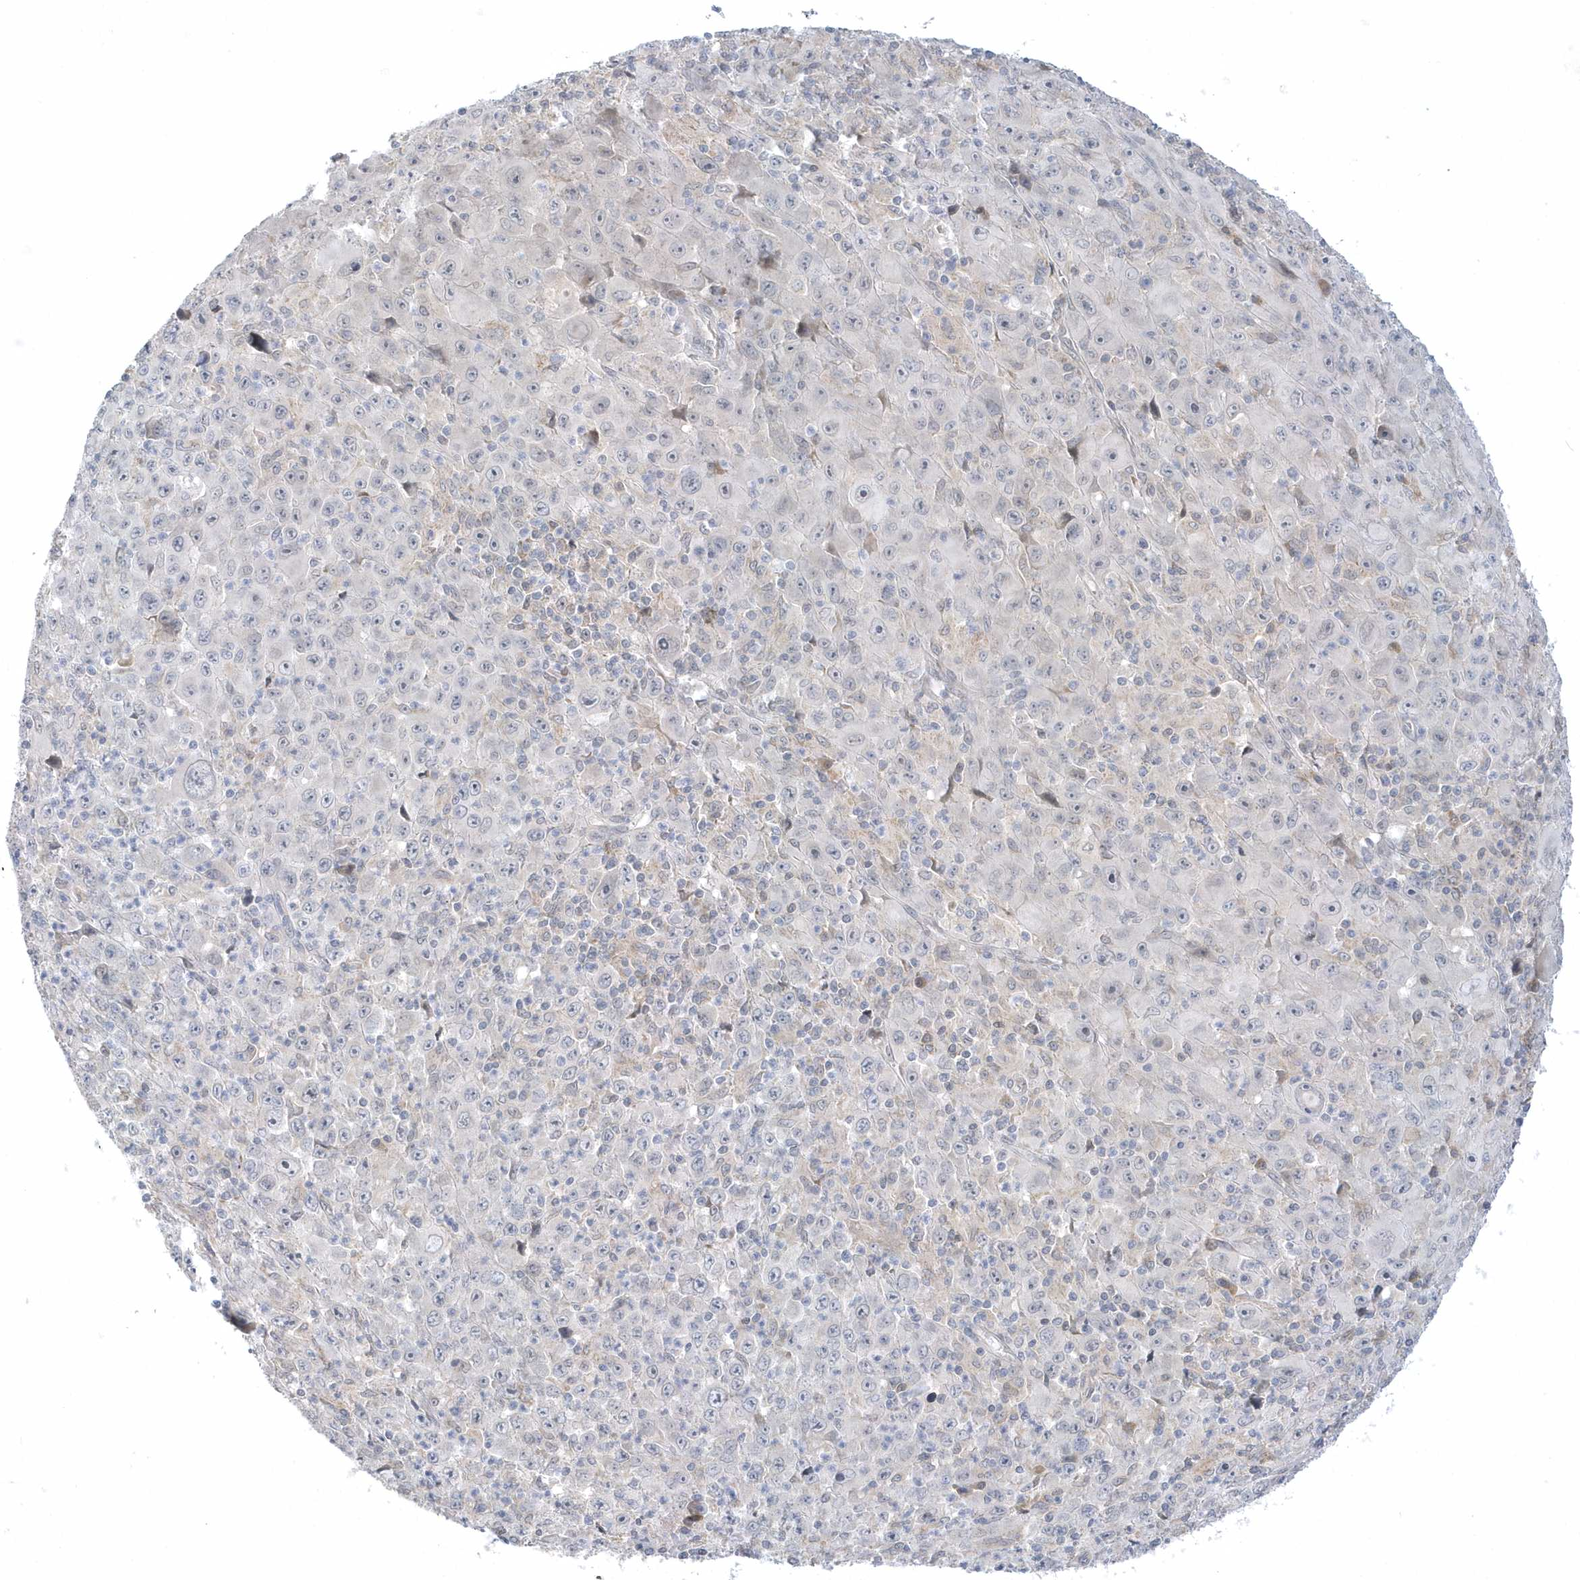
{"staining": {"intensity": "negative", "quantity": "none", "location": "none"}, "tissue": "melanoma", "cell_type": "Tumor cells", "image_type": "cancer", "snomed": [{"axis": "morphology", "description": "Malignant melanoma, Metastatic site"}, {"axis": "topography", "description": "Skin"}], "caption": "Tumor cells show no significant protein positivity in malignant melanoma (metastatic site). (Brightfield microscopy of DAB (3,3'-diaminobenzidine) IHC at high magnification).", "gene": "ZC3H12D", "patient": {"sex": "female", "age": 56}}